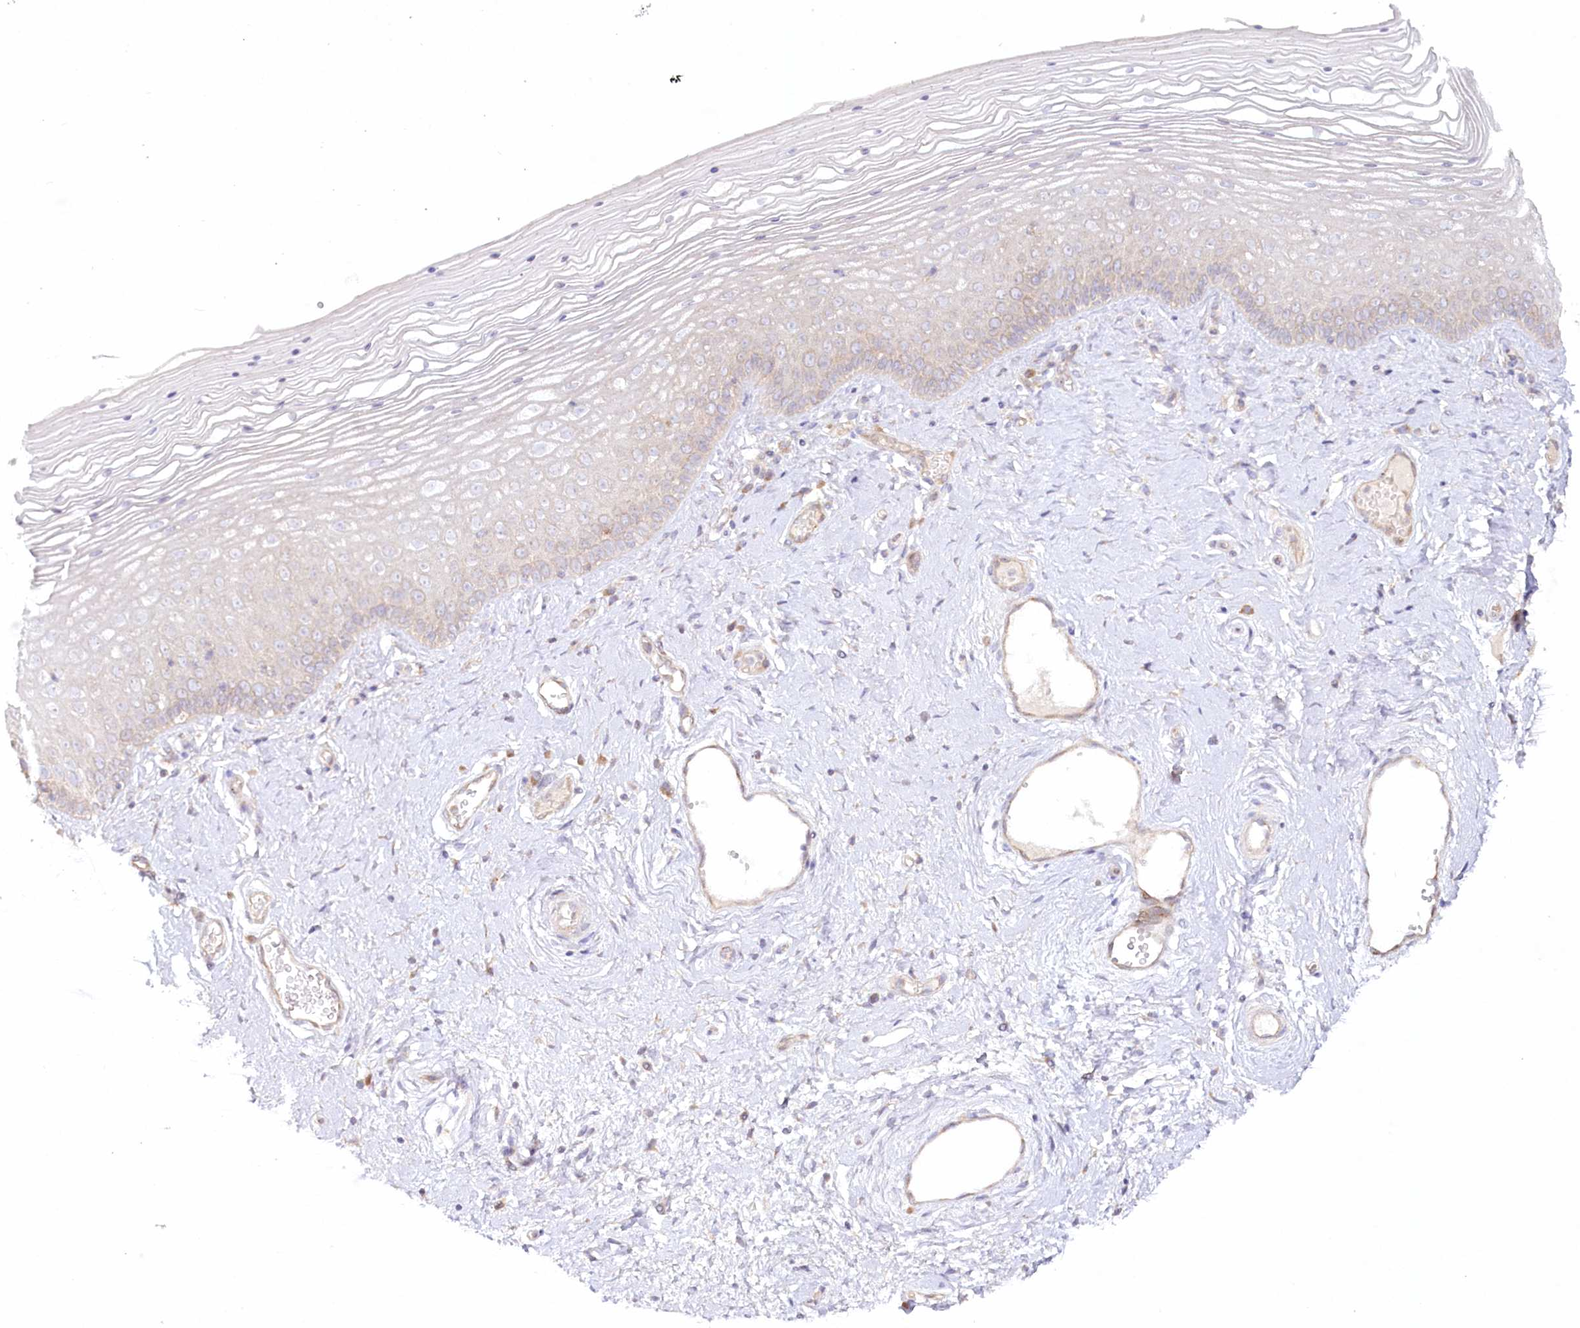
{"staining": {"intensity": "weak", "quantity": "25%-75%", "location": "cytoplasmic/membranous"}, "tissue": "vagina", "cell_type": "Squamous epithelial cells", "image_type": "normal", "snomed": [{"axis": "morphology", "description": "Normal tissue, NOS"}, {"axis": "topography", "description": "Vagina"}], "caption": "A micrograph of vagina stained for a protein shows weak cytoplasmic/membranous brown staining in squamous epithelial cells. The protein is stained brown, and the nuclei are stained in blue (DAB (3,3'-diaminobenzidine) IHC with brightfield microscopy, high magnification).", "gene": "TNIP1", "patient": {"sex": "female", "age": 46}}